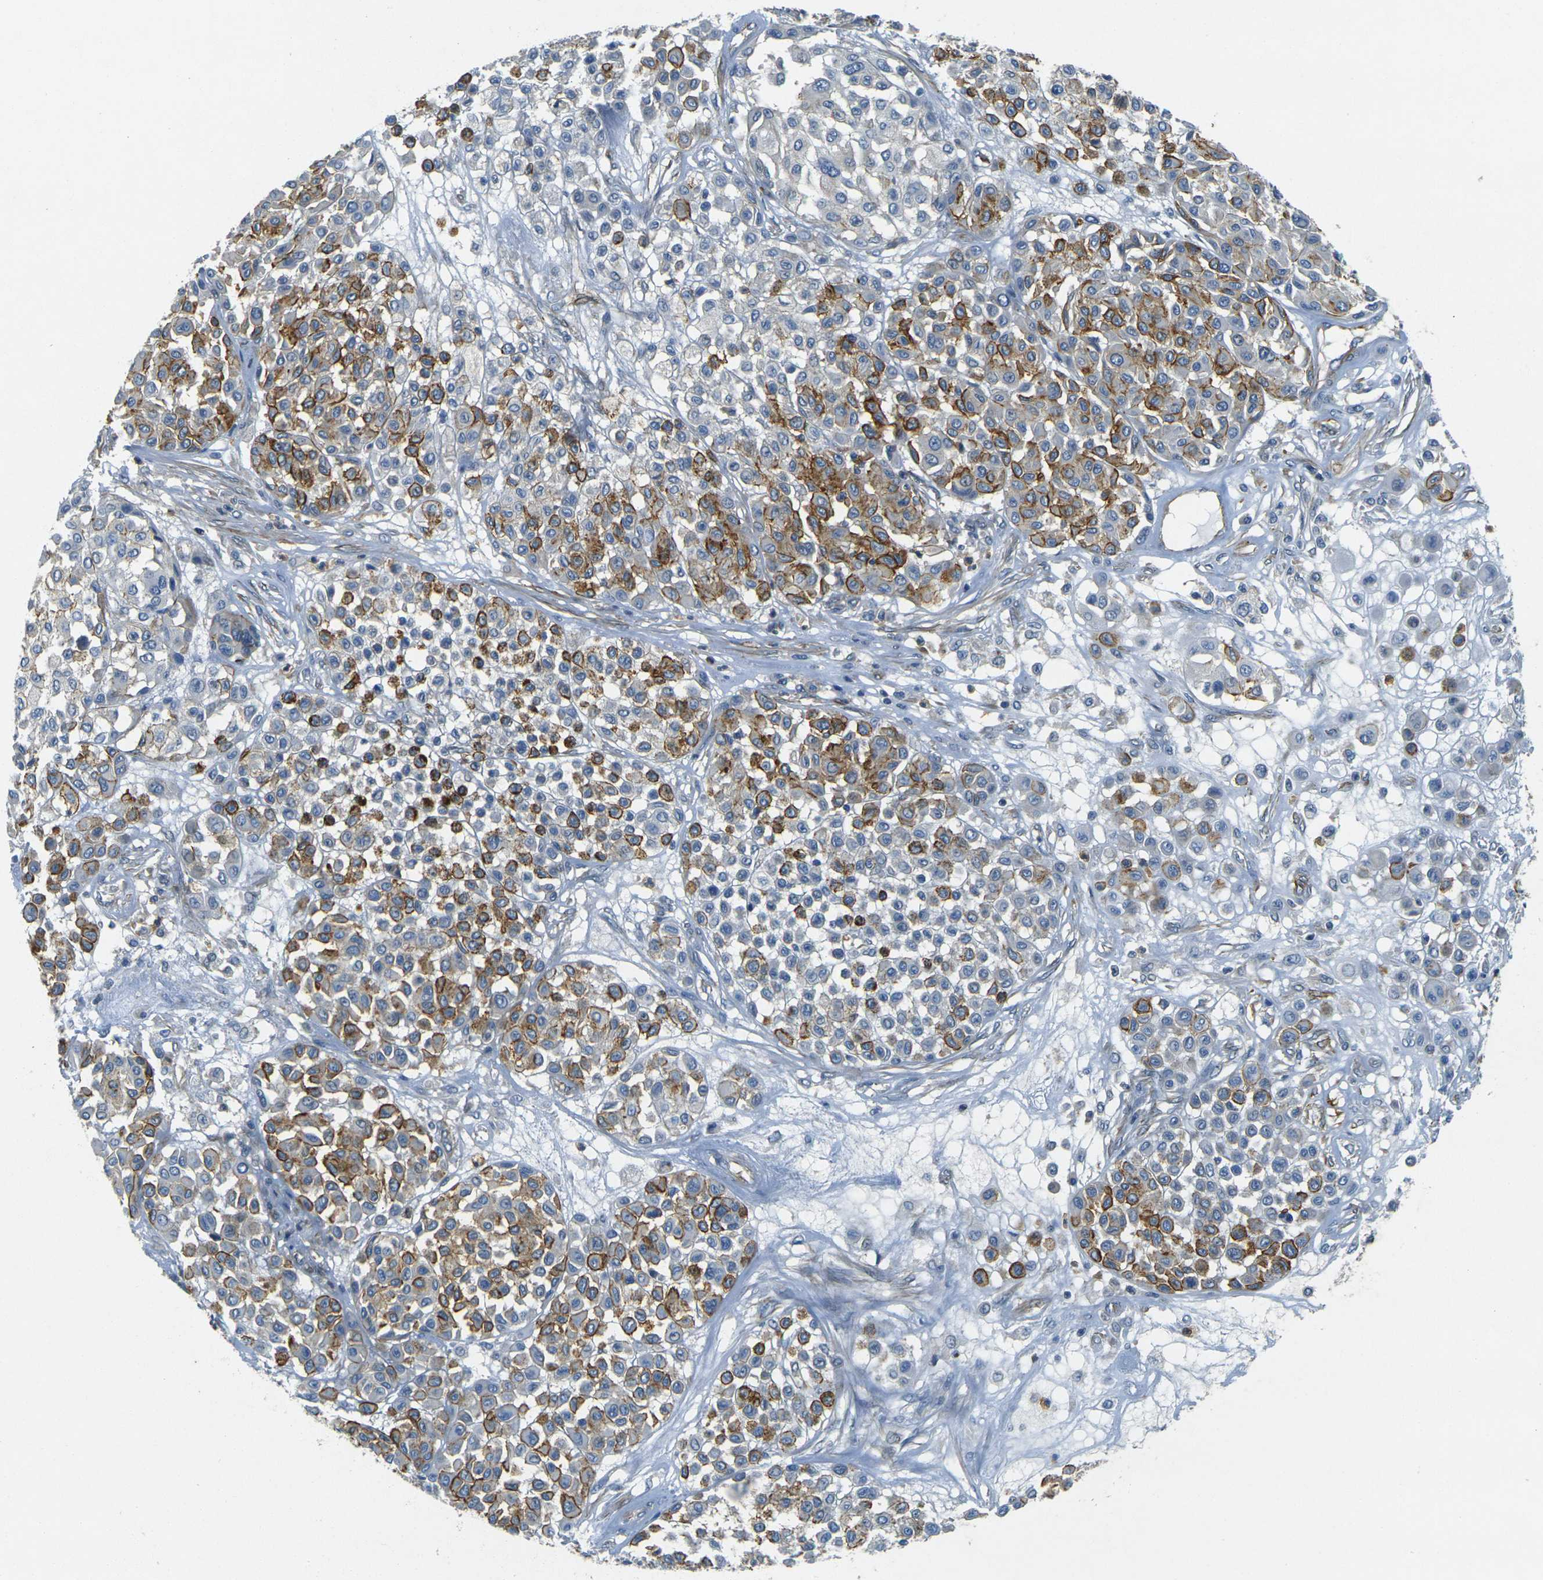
{"staining": {"intensity": "moderate", "quantity": "25%-75%", "location": "cytoplasmic/membranous"}, "tissue": "melanoma", "cell_type": "Tumor cells", "image_type": "cancer", "snomed": [{"axis": "morphology", "description": "Malignant melanoma, Metastatic site"}, {"axis": "topography", "description": "Soft tissue"}], "caption": "Immunohistochemistry of malignant melanoma (metastatic site) shows medium levels of moderate cytoplasmic/membranous positivity in about 25%-75% of tumor cells.", "gene": "EPHA7", "patient": {"sex": "male", "age": 41}}